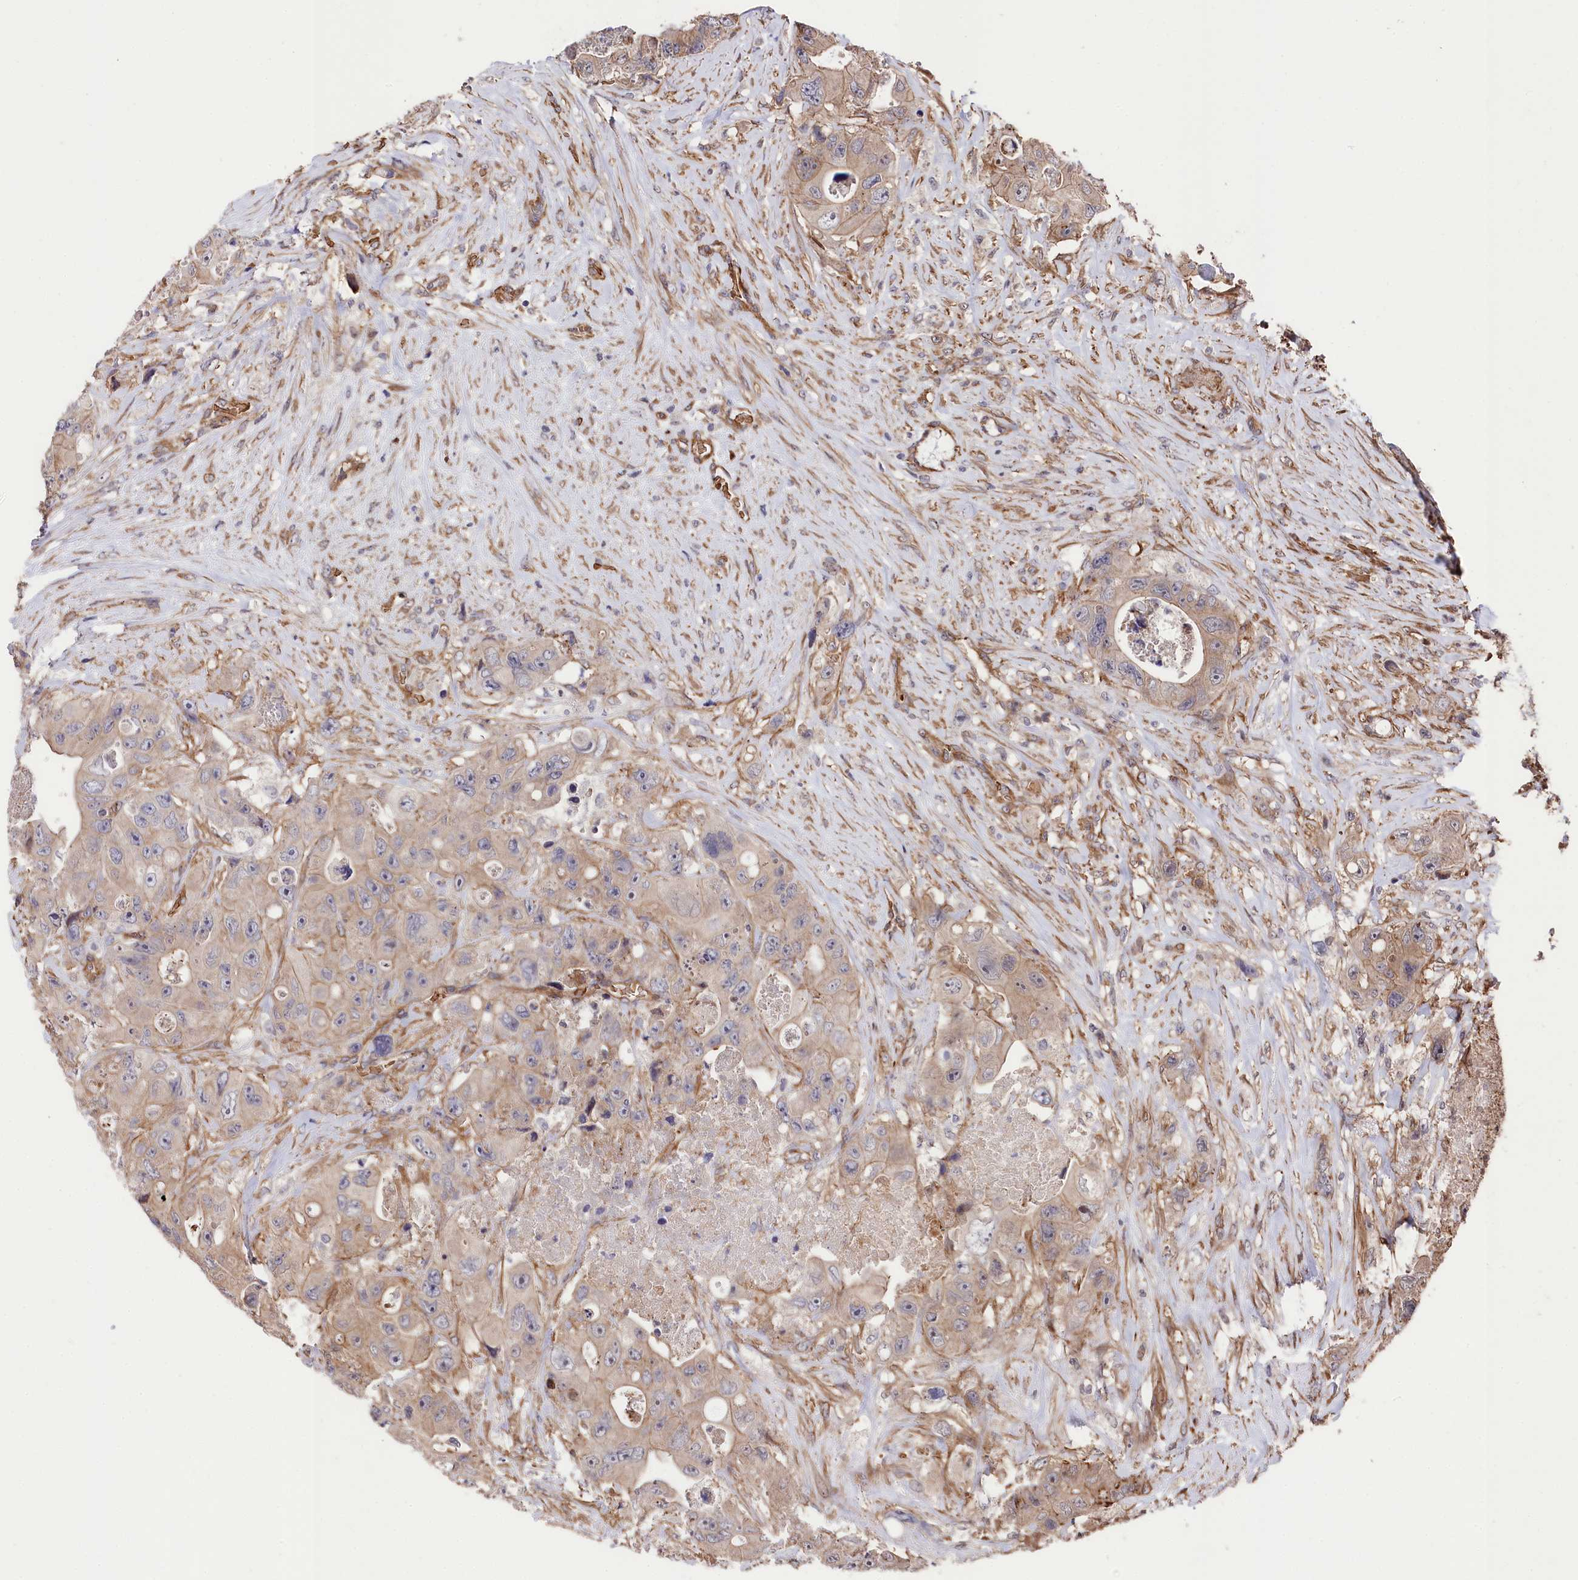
{"staining": {"intensity": "moderate", "quantity": "25%-75%", "location": "cytoplasmic/membranous"}, "tissue": "colorectal cancer", "cell_type": "Tumor cells", "image_type": "cancer", "snomed": [{"axis": "morphology", "description": "Adenocarcinoma, NOS"}, {"axis": "topography", "description": "Colon"}], "caption": "Immunohistochemistry staining of adenocarcinoma (colorectal), which displays medium levels of moderate cytoplasmic/membranous positivity in approximately 25%-75% of tumor cells indicating moderate cytoplasmic/membranous protein expression. The staining was performed using DAB (brown) for protein detection and nuclei were counterstained in hematoxylin (blue).", "gene": "TNKS1BP1", "patient": {"sex": "female", "age": 46}}